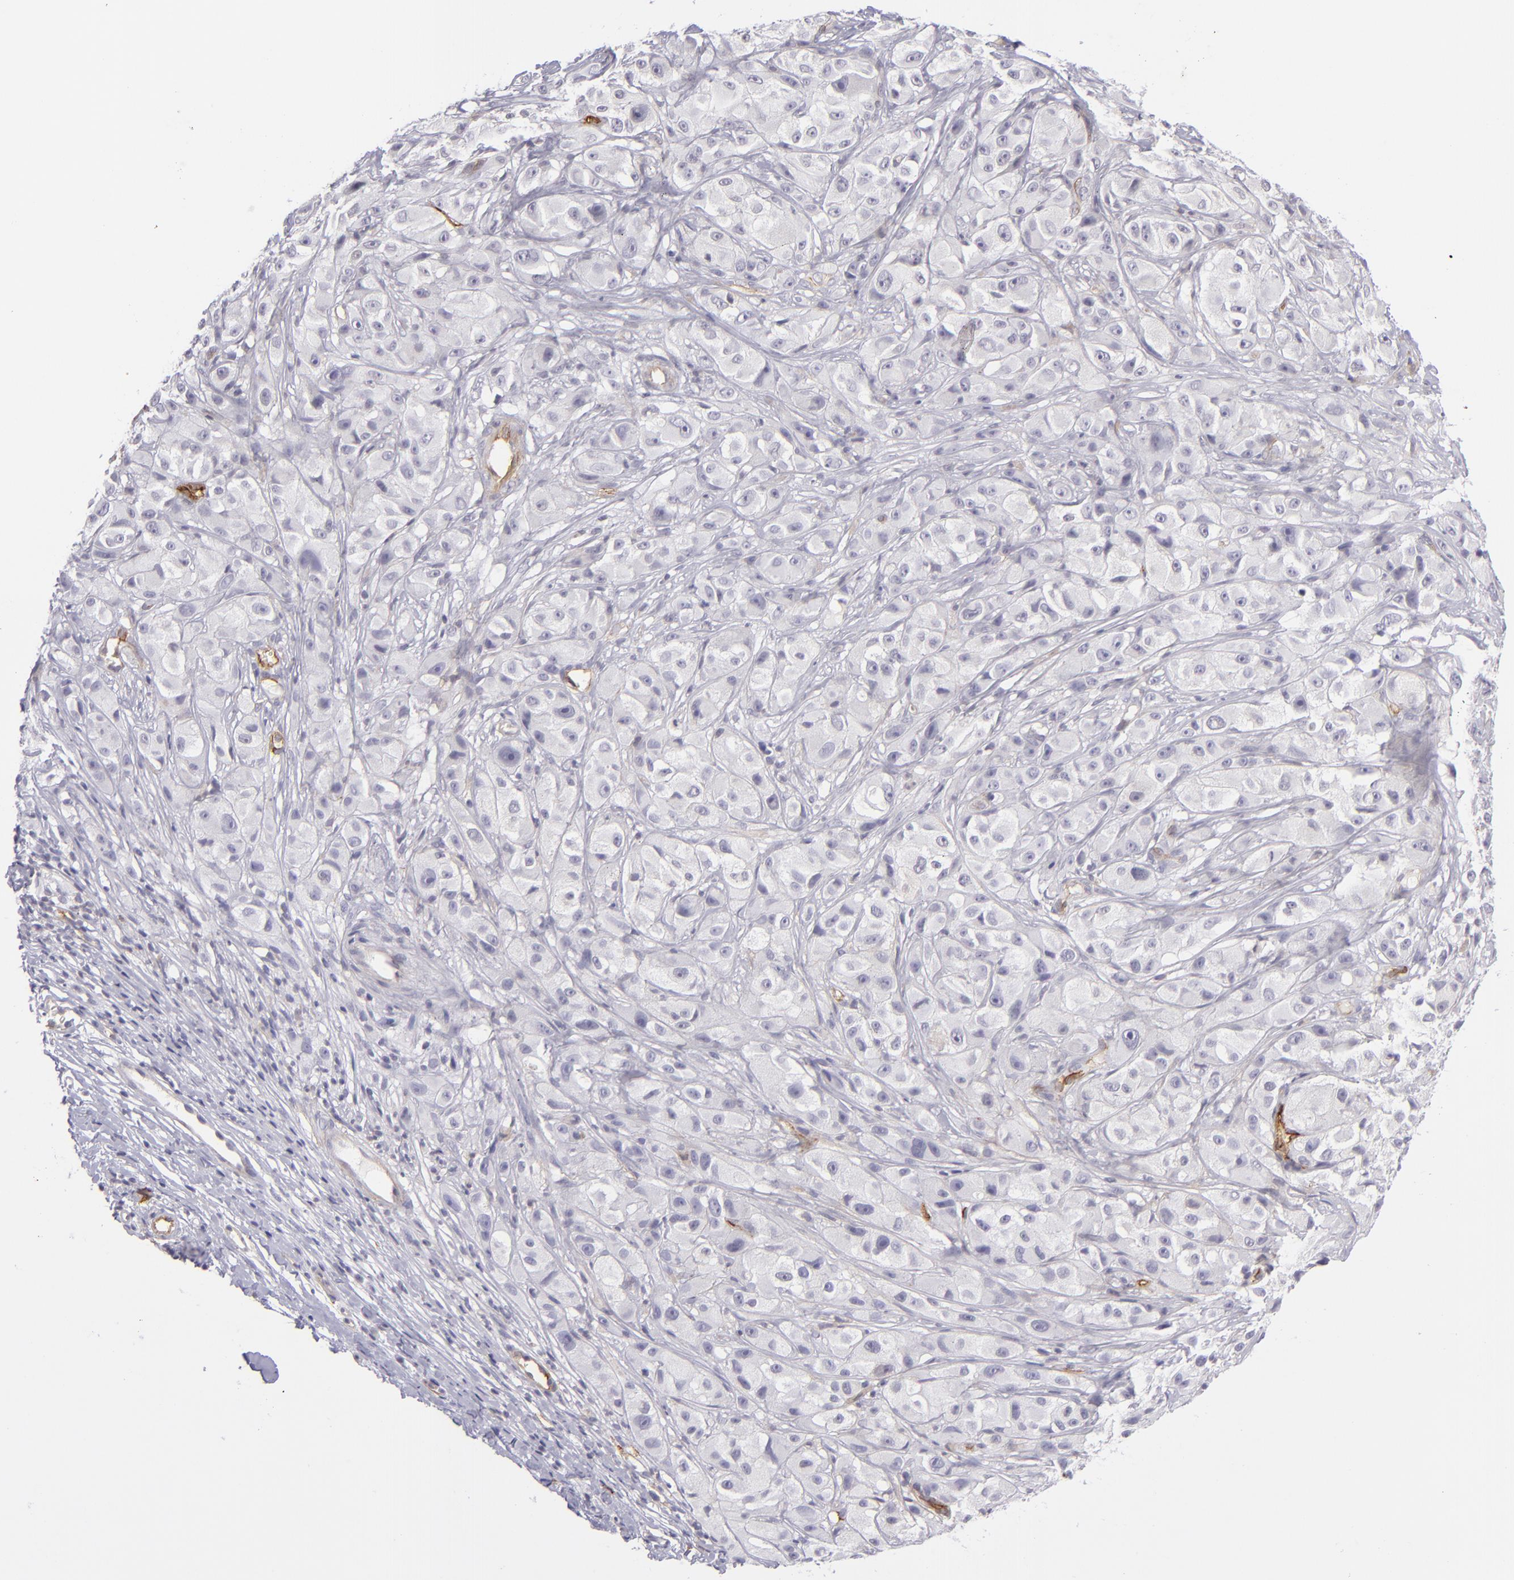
{"staining": {"intensity": "negative", "quantity": "none", "location": "none"}, "tissue": "melanoma", "cell_type": "Tumor cells", "image_type": "cancer", "snomed": [{"axis": "morphology", "description": "Malignant melanoma, NOS"}, {"axis": "topography", "description": "Skin"}], "caption": "There is no significant positivity in tumor cells of malignant melanoma.", "gene": "THBD", "patient": {"sex": "male", "age": 56}}